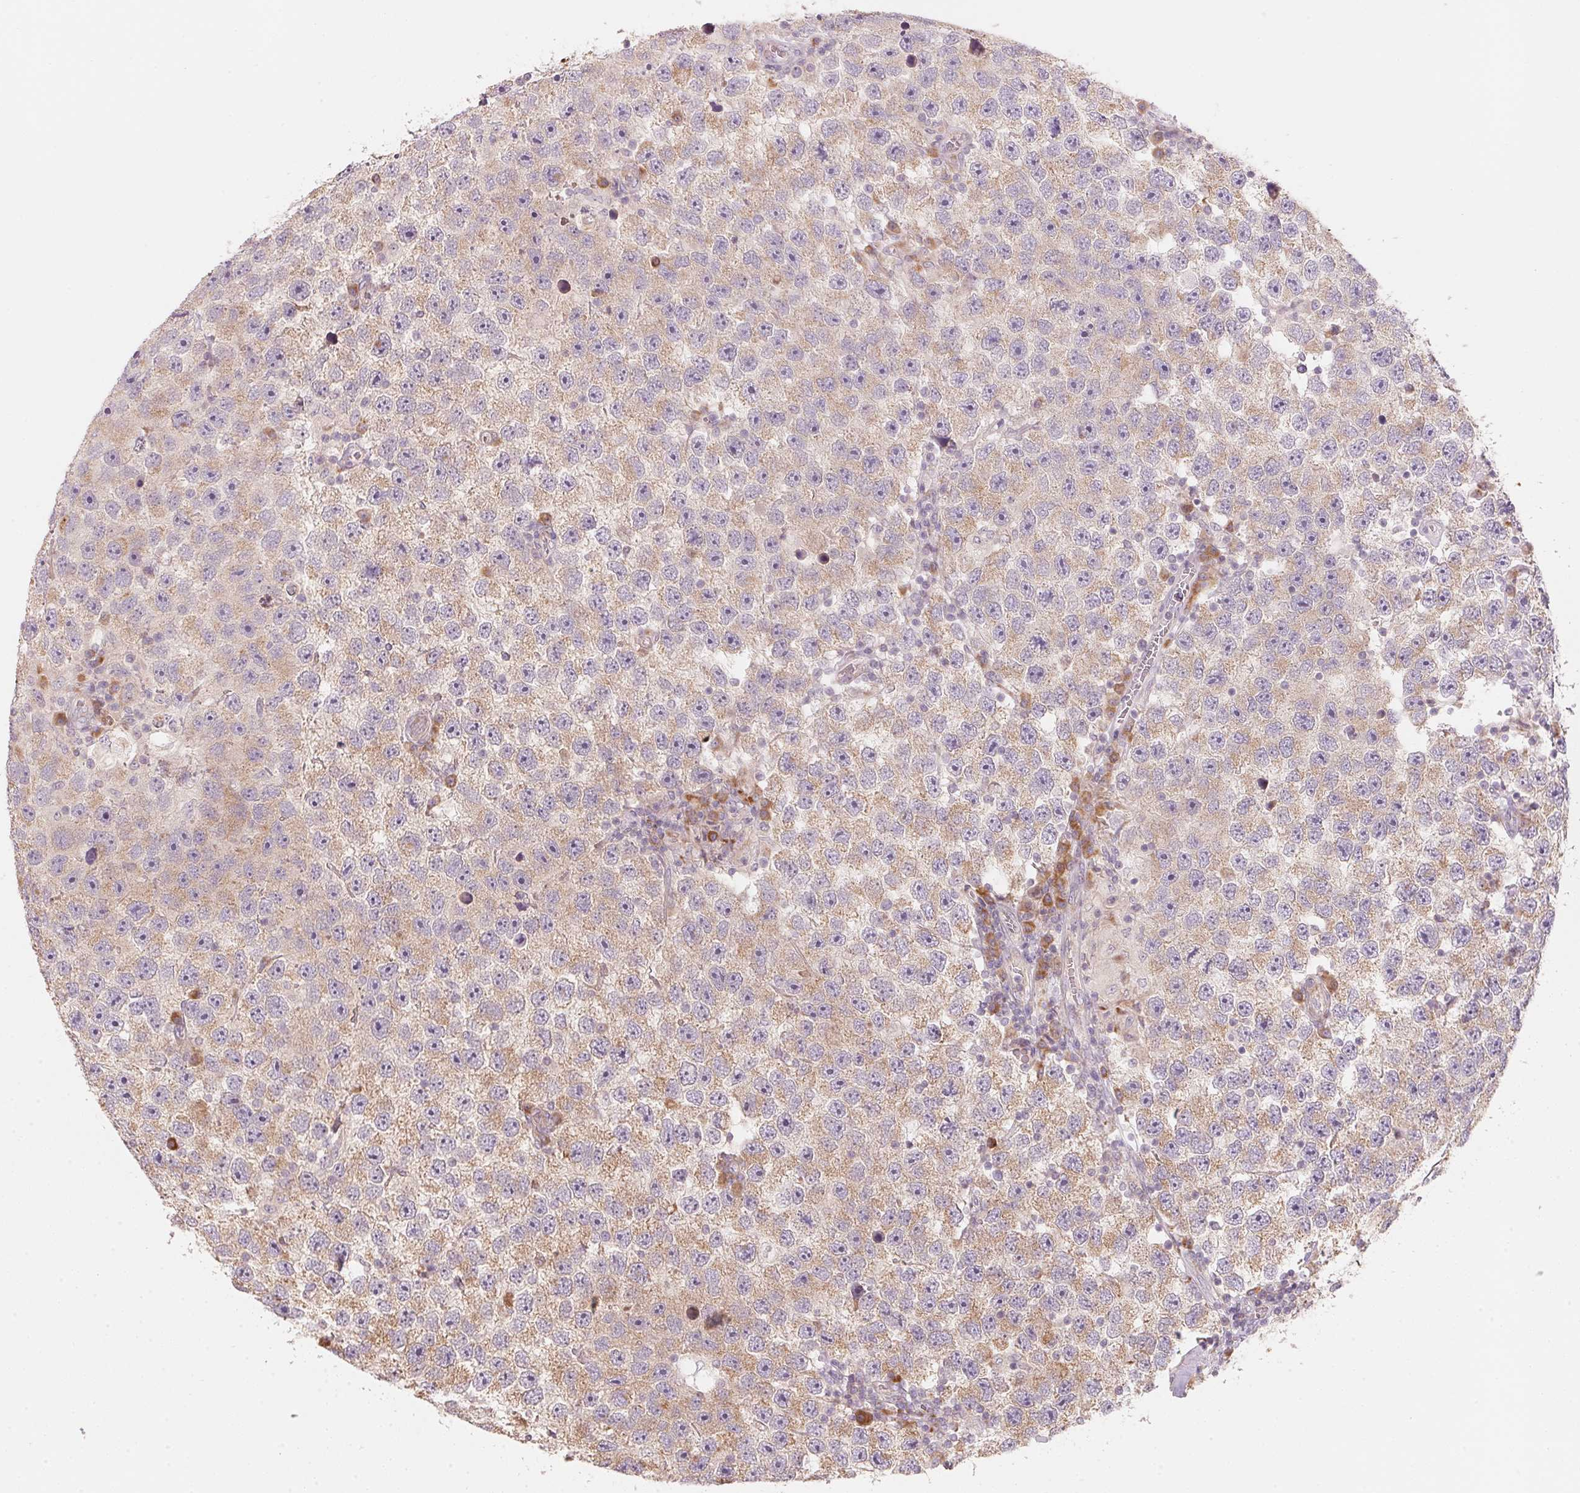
{"staining": {"intensity": "weak", "quantity": "25%-75%", "location": "cytoplasmic/membranous"}, "tissue": "testis cancer", "cell_type": "Tumor cells", "image_type": "cancer", "snomed": [{"axis": "morphology", "description": "Seminoma, NOS"}, {"axis": "topography", "description": "Testis"}], "caption": "Protein staining shows weak cytoplasmic/membranous expression in approximately 25%-75% of tumor cells in testis cancer.", "gene": "BLOC1S2", "patient": {"sex": "male", "age": 26}}